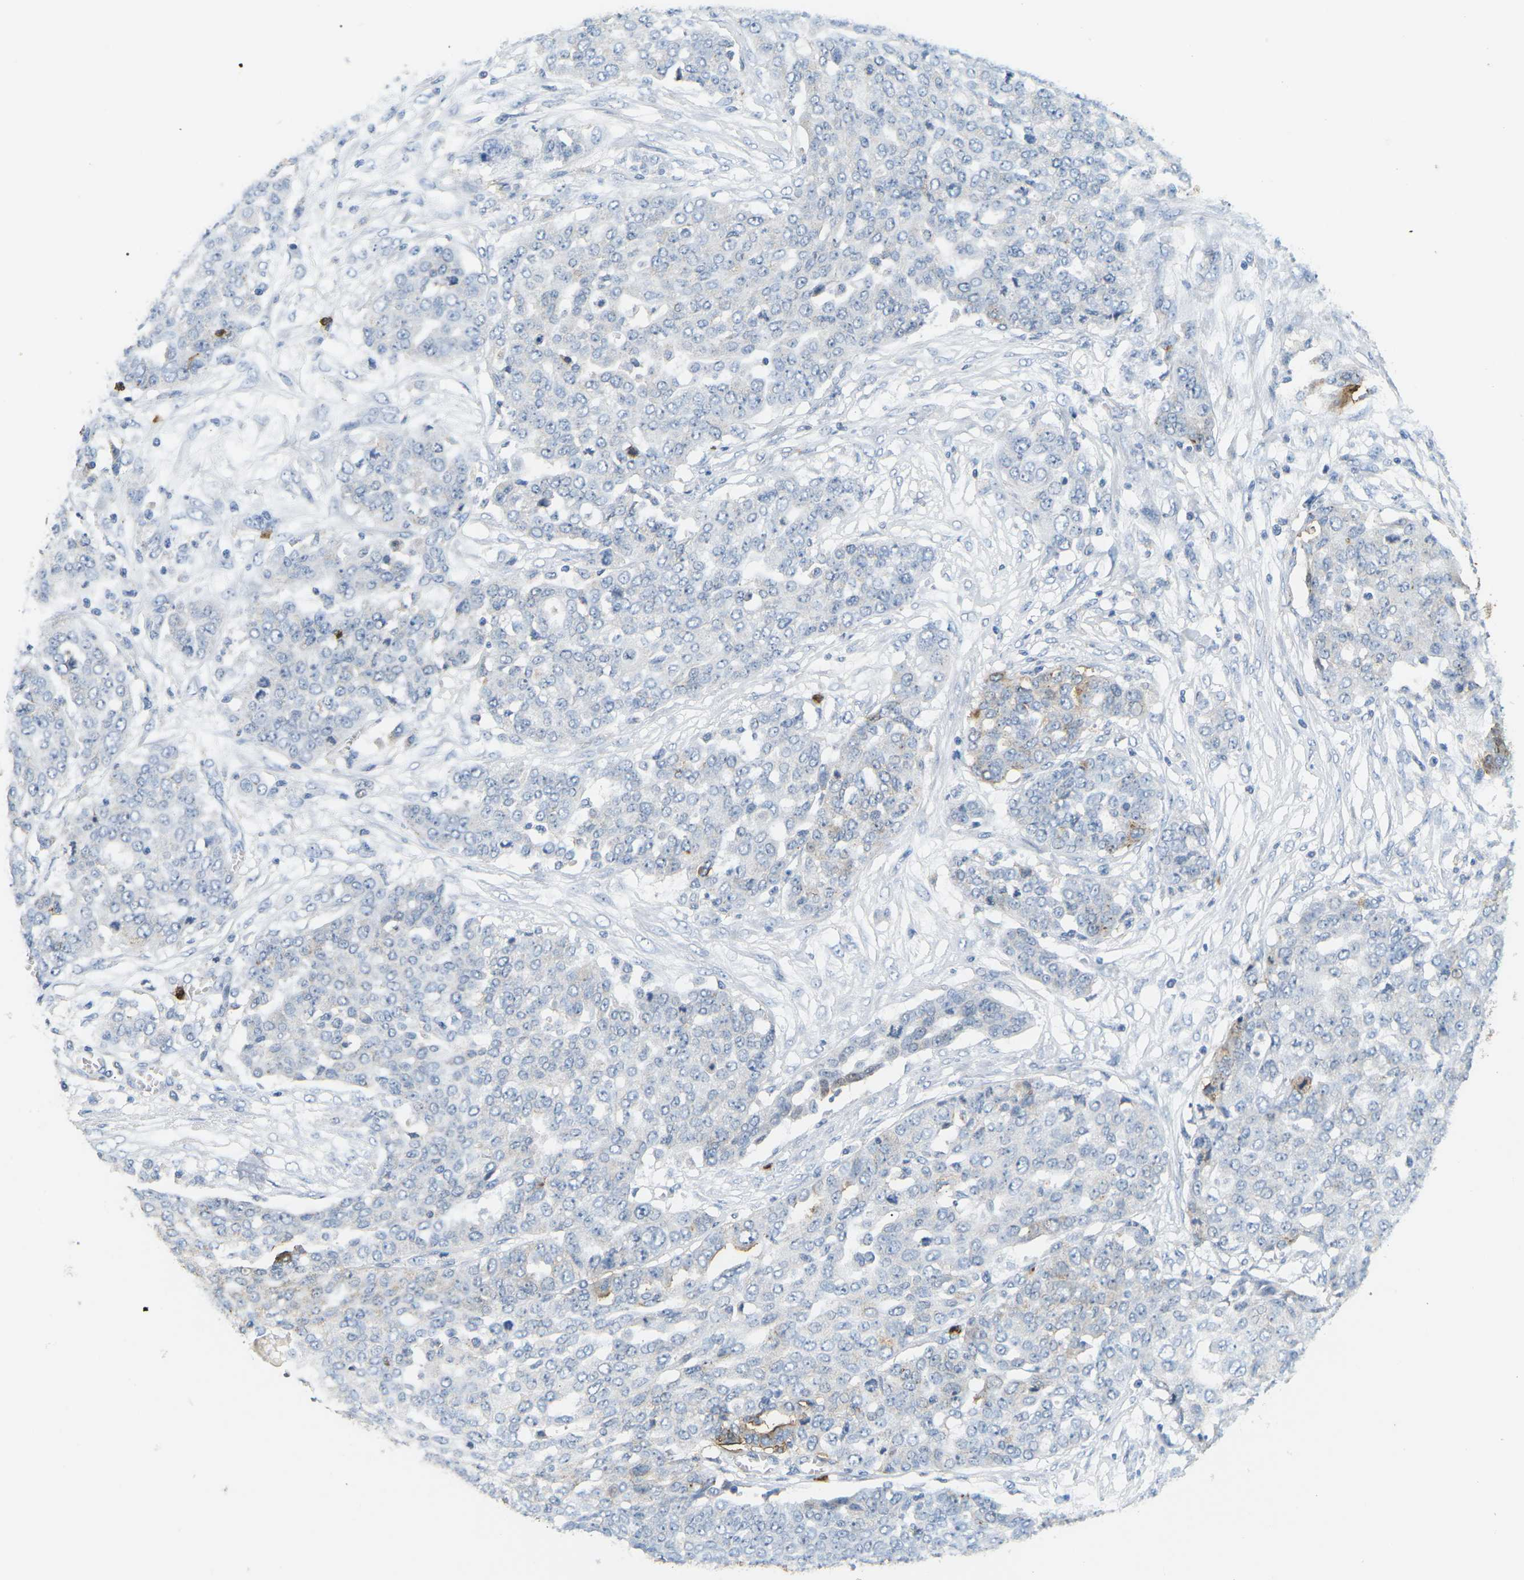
{"staining": {"intensity": "negative", "quantity": "none", "location": "none"}, "tissue": "ovarian cancer", "cell_type": "Tumor cells", "image_type": "cancer", "snomed": [{"axis": "morphology", "description": "Cystadenocarcinoma, serous, NOS"}, {"axis": "topography", "description": "Soft tissue"}, {"axis": "topography", "description": "Ovary"}], "caption": "Immunohistochemical staining of serous cystadenocarcinoma (ovarian) displays no significant positivity in tumor cells. (Immunohistochemistry (ihc), brightfield microscopy, high magnification).", "gene": "ADM", "patient": {"sex": "female", "age": 57}}